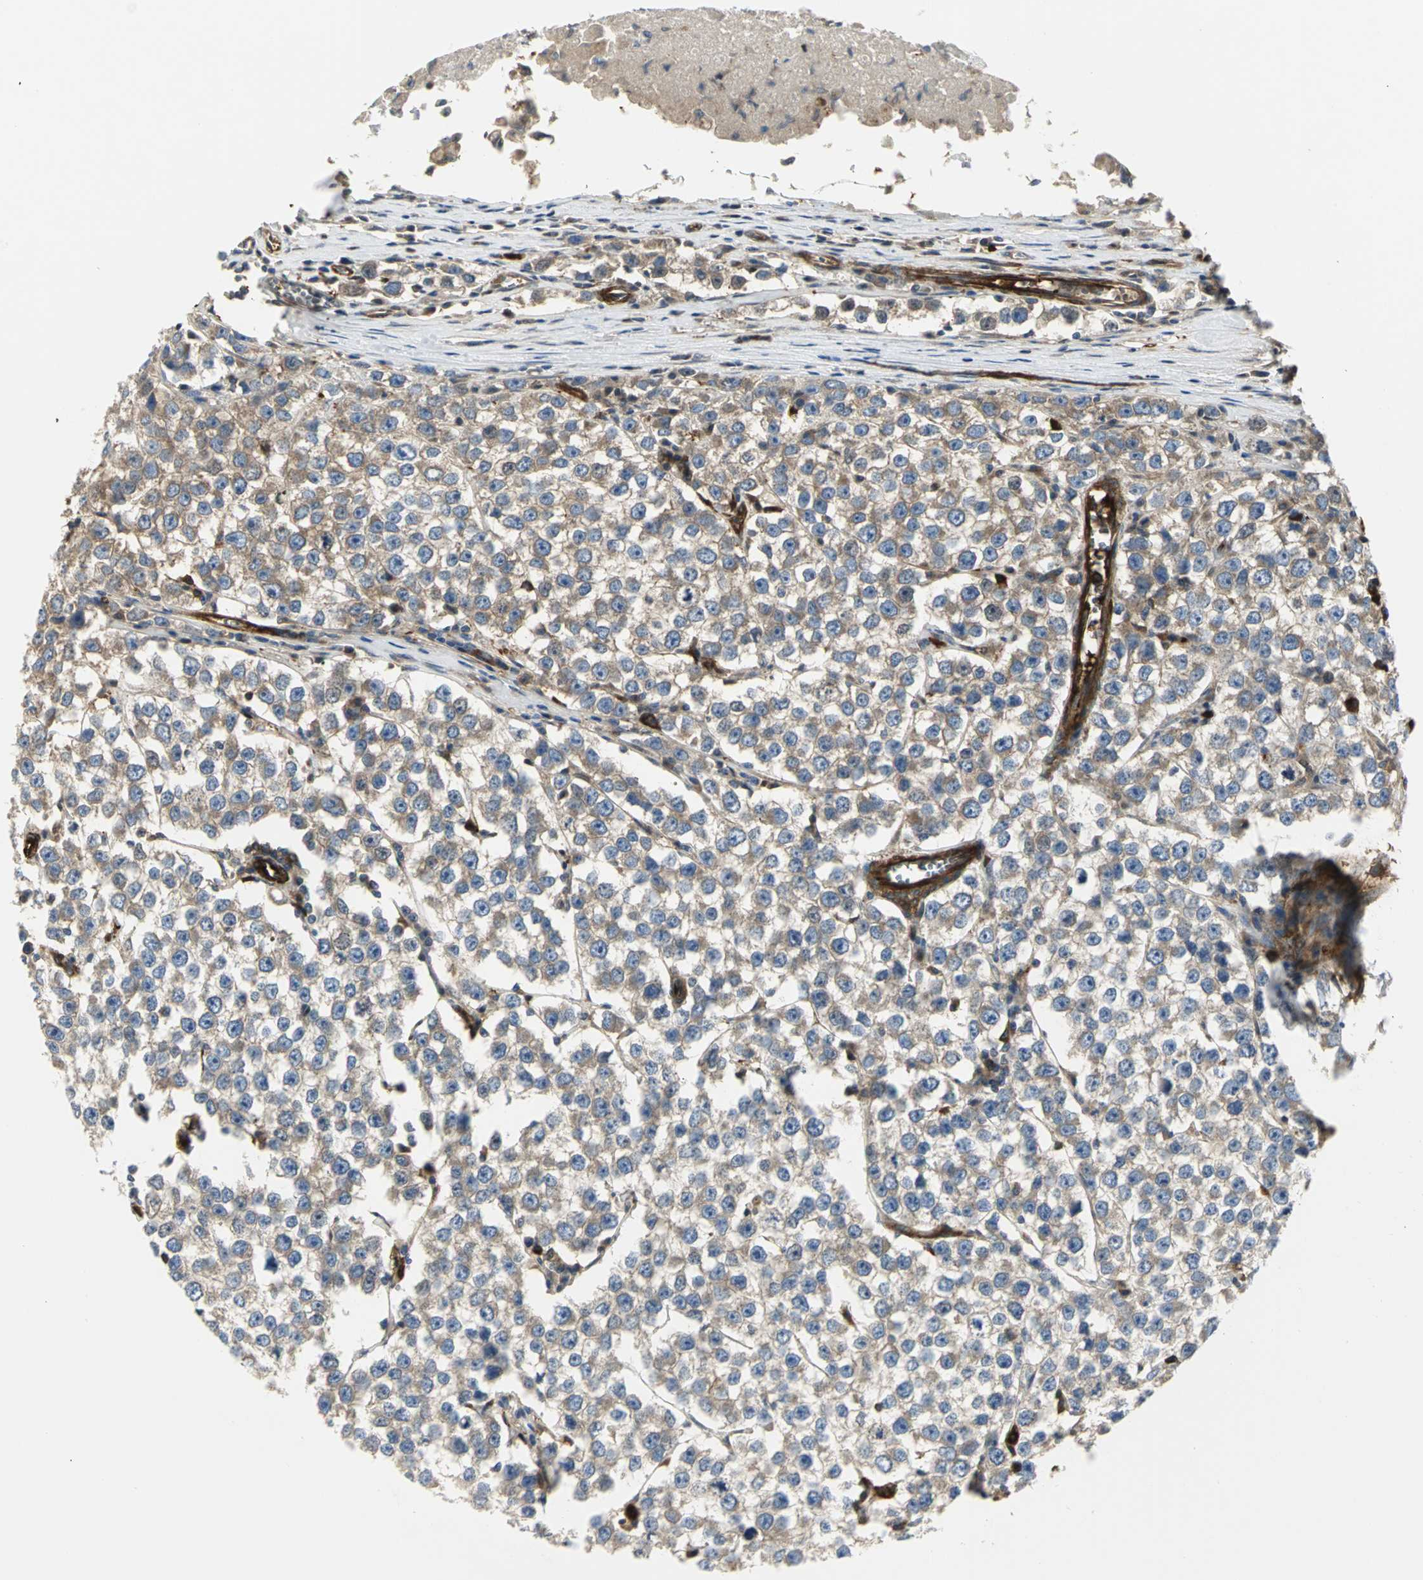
{"staining": {"intensity": "moderate", "quantity": "25%-75%", "location": "cytoplasmic/membranous"}, "tissue": "testis cancer", "cell_type": "Tumor cells", "image_type": "cancer", "snomed": [{"axis": "morphology", "description": "Seminoma, NOS"}, {"axis": "morphology", "description": "Carcinoma, Embryonal, NOS"}, {"axis": "topography", "description": "Testis"}], "caption": "A high-resolution histopathology image shows immunohistochemistry (IHC) staining of embryonal carcinoma (testis), which reveals moderate cytoplasmic/membranous staining in approximately 25%-75% of tumor cells.", "gene": "CHRNB1", "patient": {"sex": "male", "age": 52}}